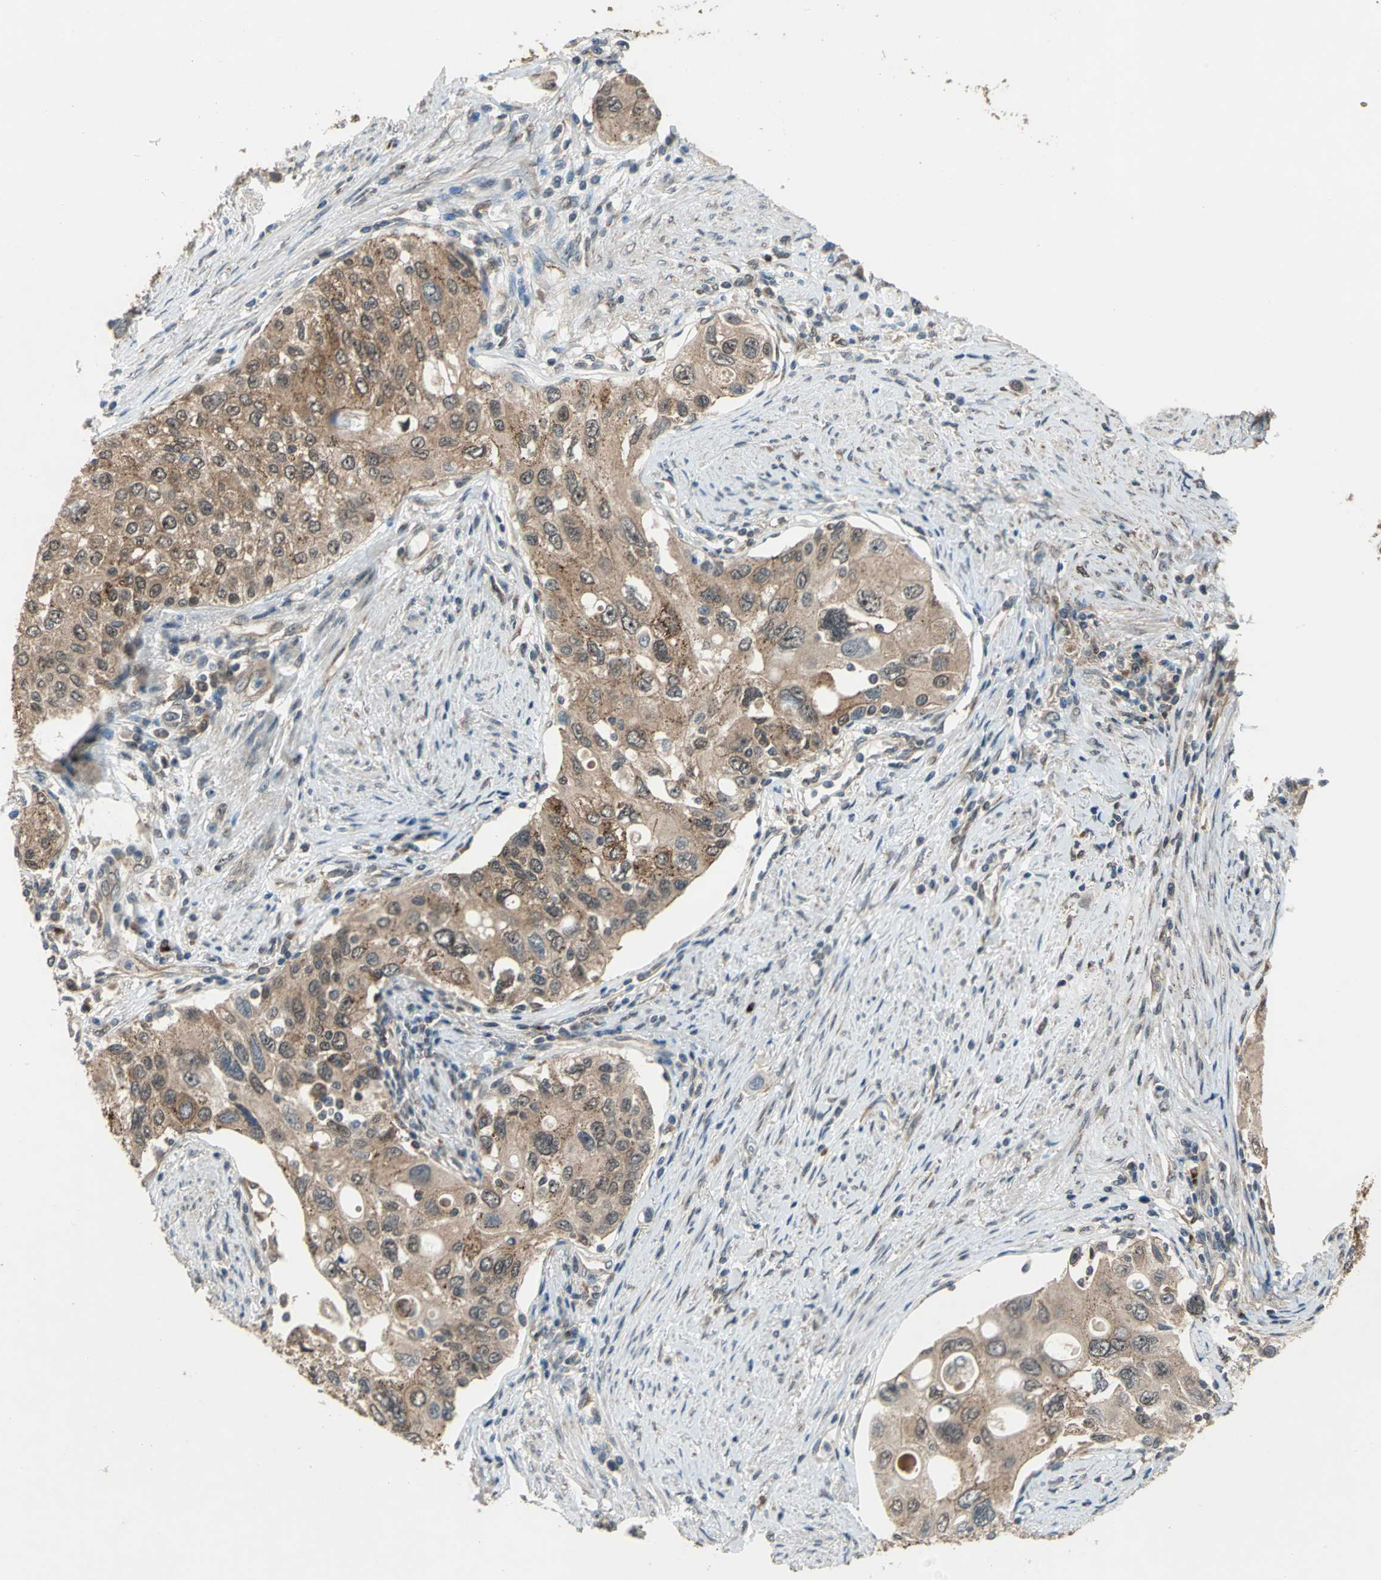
{"staining": {"intensity": "moderate", "quantity": ">75%", "location": "cytoplasmic/membranous"}, "tissue": "urothelial cancer", "cell_type": "Tumor cells", "image_type": "cancer", "snomed": [{"axis": "morphology", "description": "Urothelial carcinoma, High grade"}, {"axis": "topography", "description": "Urinary bladder"}], "caption": "Approximately >75% of tumor cells in human urothelial carcinoma (high-grade) show moderate cytoplasmic/membranous protein staining as visualized by brown immunohistochemical staining.", "gene": "NFKBIE", "patient": {"sex": "female", "age": 56}}